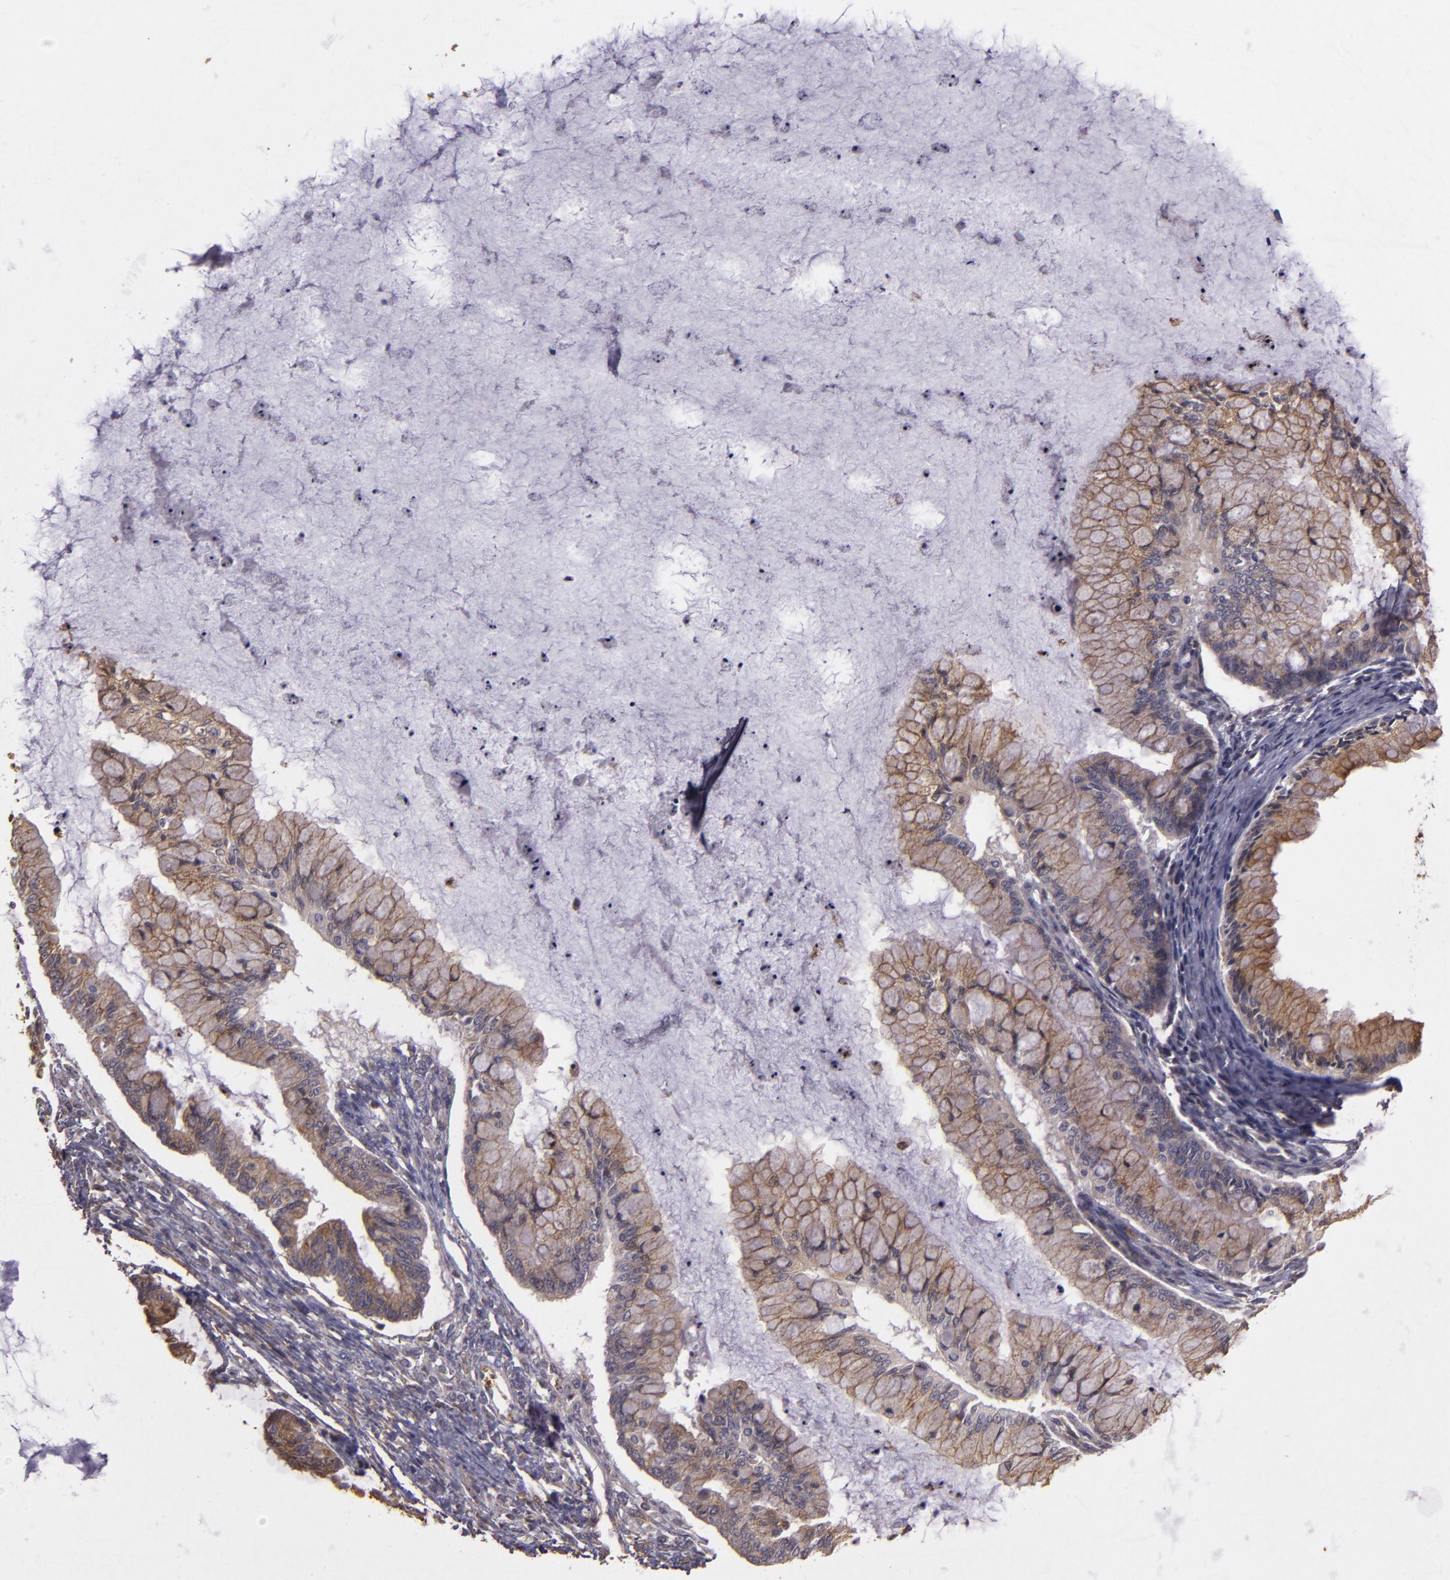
{"staining": {"intensity": "moderate", "quantity": "25%-75%", "location": "cytoplasmic/membranous"}, "tissue": "ovarian cancer", "cell_type": "Tumor cells", "image_type": "cancer", "snomed": [{"axis": "morphology", "description": "Cystadenocarcinoma, mucinous, NOS"}, {"axis": "topography", "description": "Ovary"}], "caption": "Immunohistochemical staining of human ovarian cancer (mucinous cystadenocarcinoma) demonstrates medium levels of moderate cytoplasmic/membranous protein expression in approximately 25%-75% of tumor cells.", "gene": "SYTL4", "patient": {"sex": "female", "age": 57}}